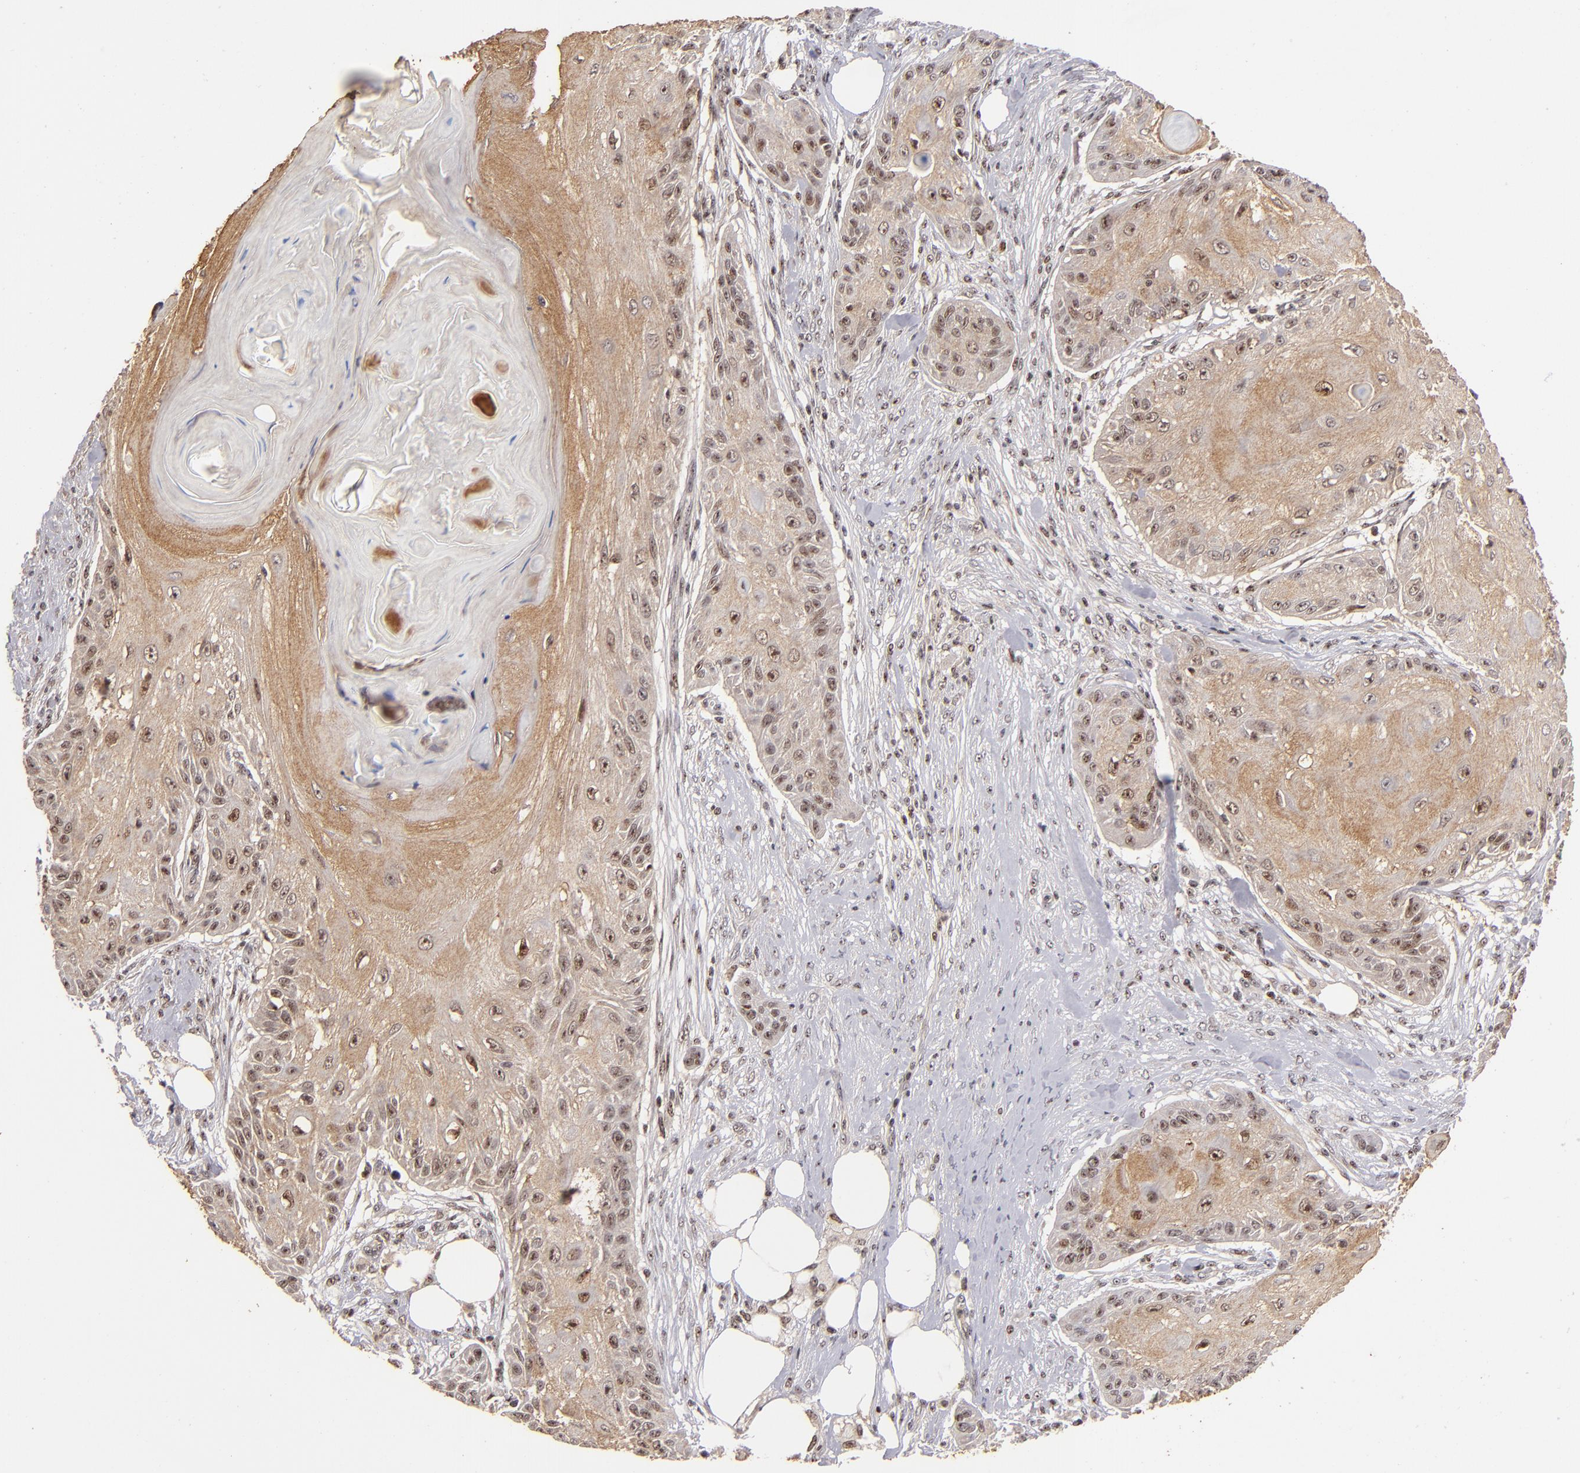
{"staining": {"intensity": "weak", "quantity": ">75%", "location": "cytoplasmic/membranous"}, "tissue": "skin cancer", "cell_type": "Tumor cells", "image_type": "cancer", "snomed": [{"axis": "morphology", "description": "Squamous cell carcinoma, NOS"}, {"axis": "topography", "description": "Skin"}], "caption": "Human squamous cell carcinoma (skin) stained with a brown dye shows weak cytoplasmic/membranous positive positivity in about >75% of tumor cells.", "gene": "PCNX4", "patient": {"sex": "female", "age": 88}}